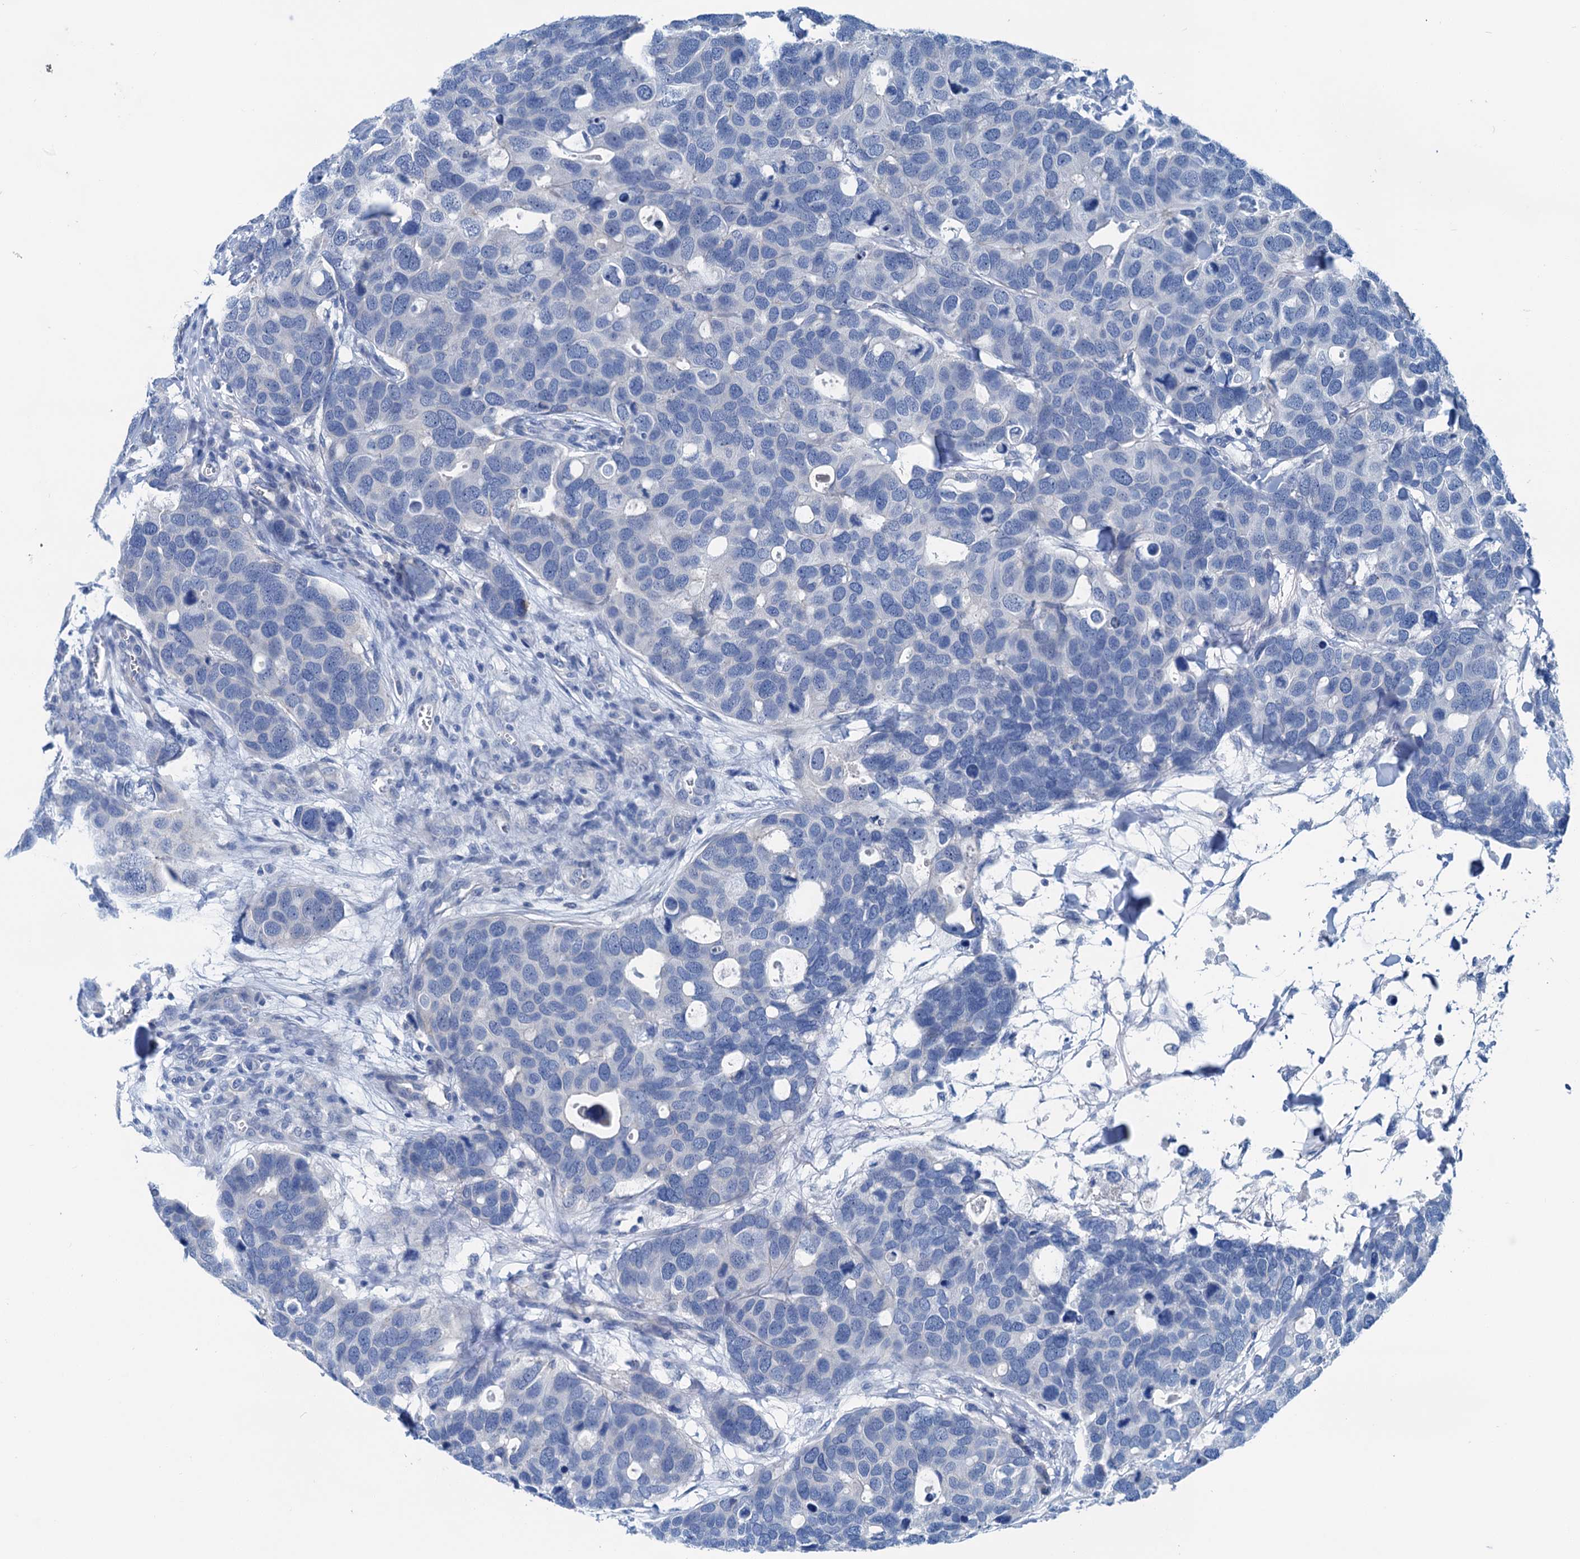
{"staining": {"intensity": "negative", "quantity": "none", "location": "none"}, "tissue": "breast cancer", "cell_type": "Tumor cells", "image_type": "cancer", "snomed": [{"axis": "morphology", "description": "Duct carcinoma"}, {"axis": "topography", "description": "Breast"}], "caption": "The immunohistochemistry (IHC) histopathology image has no significant positivity in tumor cells of breast cancer (invasive ductal carcinoma) tissue.", "gene": "KNDC1", "patient": {"sex": "female", "age": 83}}